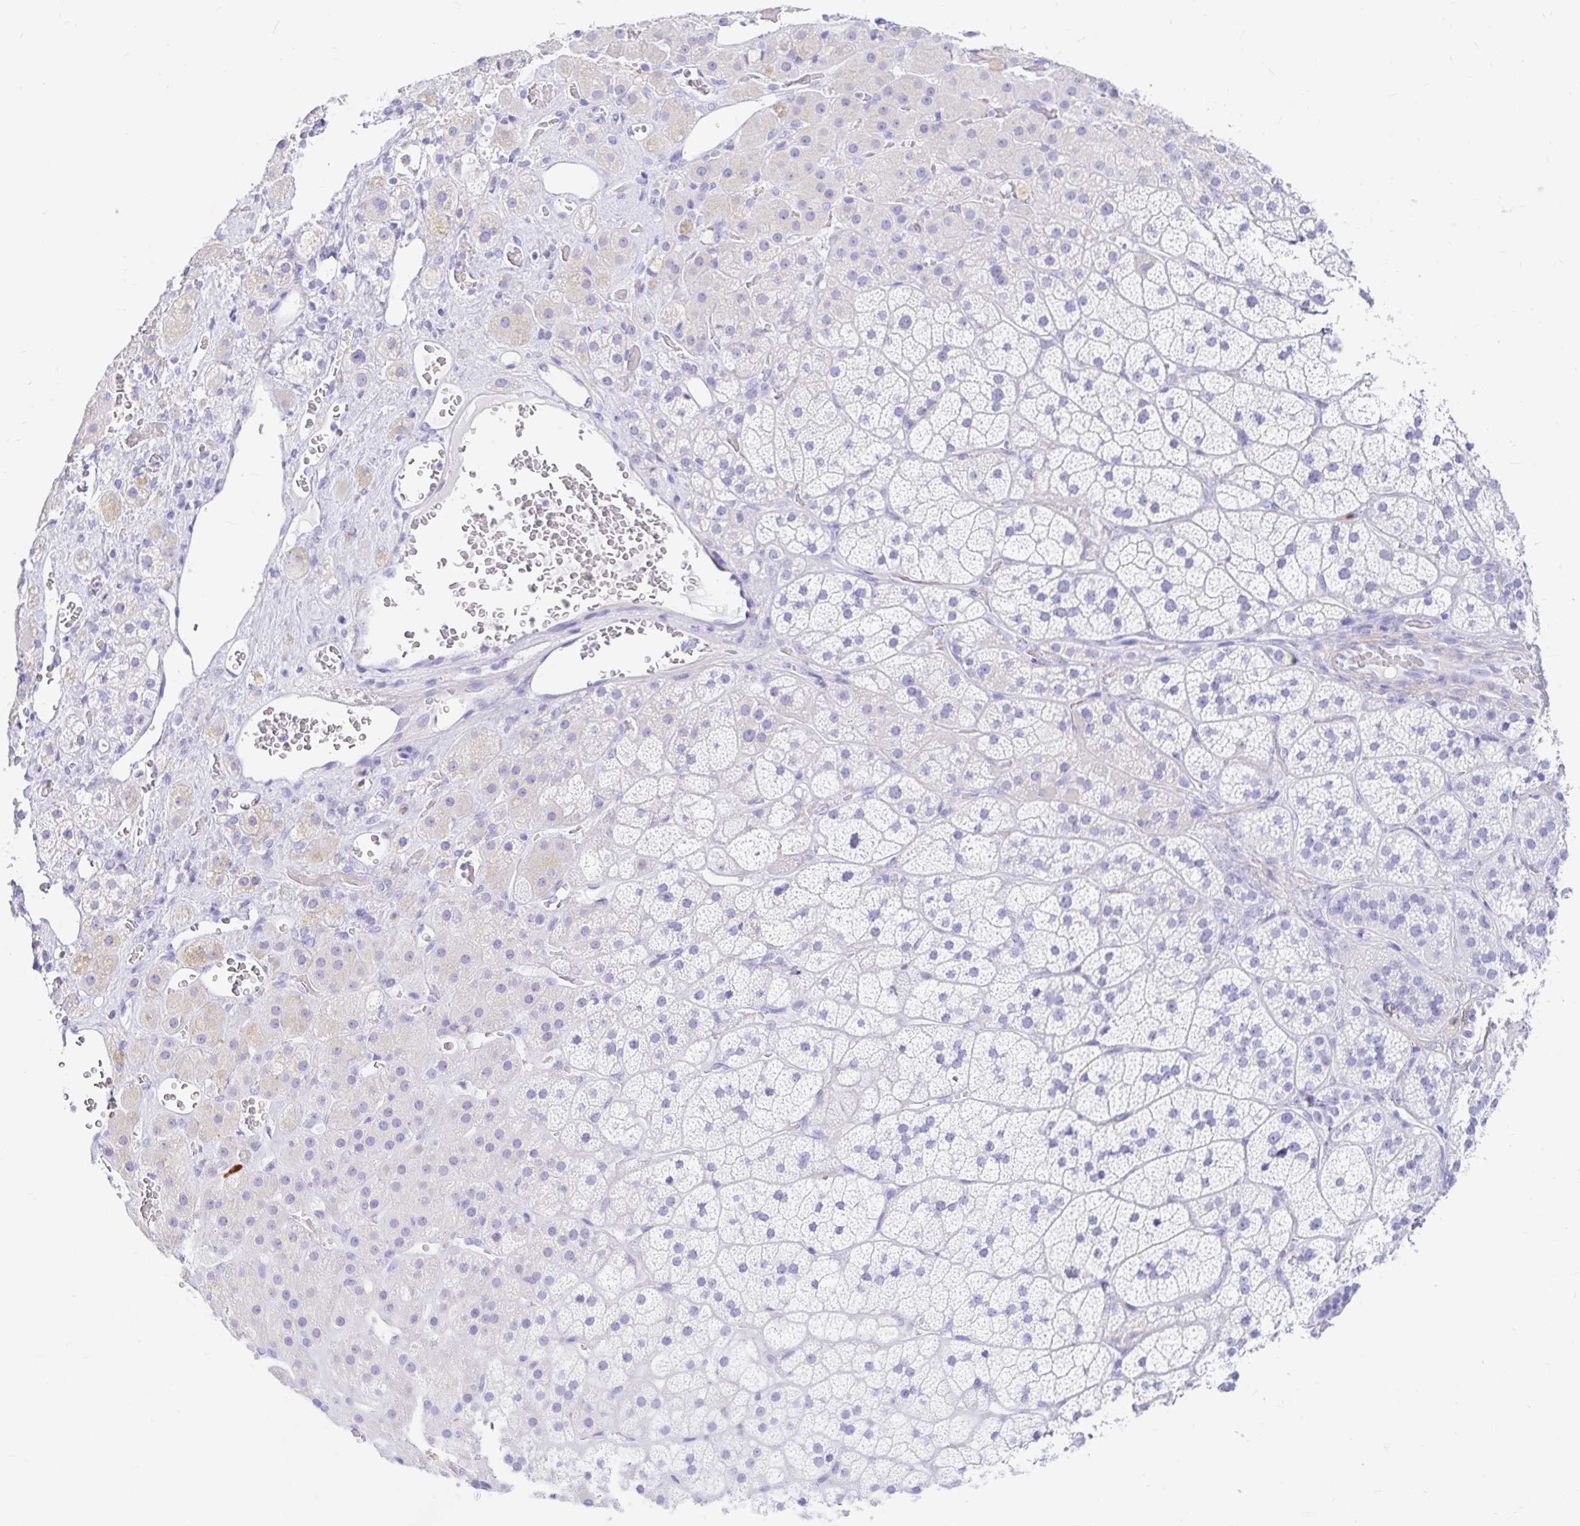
{"staining": {"intensity": "negative", "quantity": "none", "location": "none"}, "tissue": "adrenal gland", "cell_type": "Glandular cells", "image_type": "normal", "snomed": [{"axis": "morphology", "description": "Normal tissue, NOS"}, {"axis": "topography", "description": "Adrenal gland"}], "caption": "IHC of unremarkable adrenal gland reveals no staining in glandular cells. (DAB (3,3'-diaminobenzidine) immunohistochemistry (IHC), high magnification).", "gene": "PPP1R1B", "patient": {"sex": "male", "age": 57}}